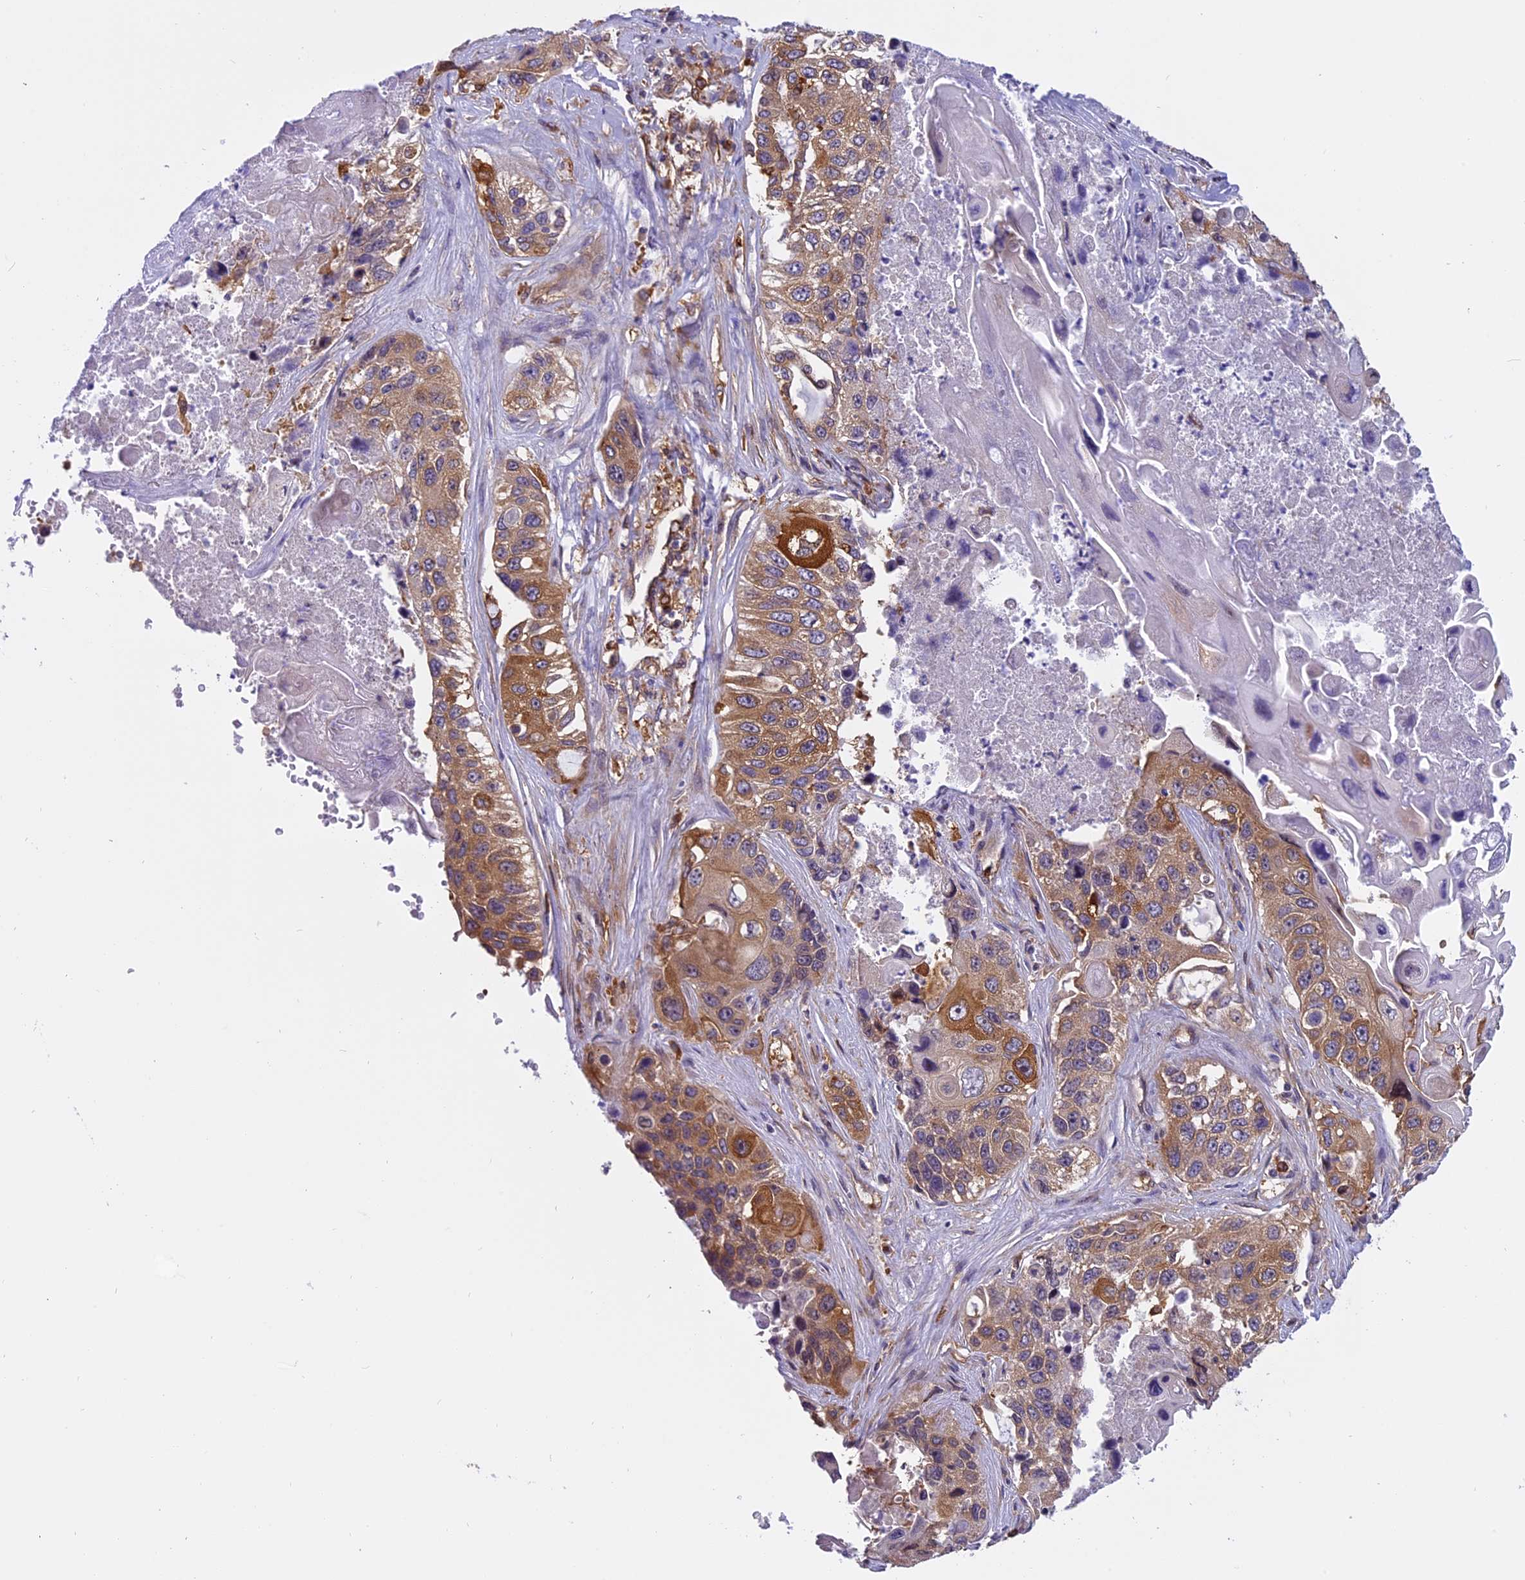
{"staining": {"intensity": "moderate", "quantity": ">75%", "location": "cytoplasmic/membranous"}, "tissue": "lung cancer", "cell_type": "Tumor cells", "image_type": "cancer", "snomed": [{"axis": "morphology", "description": "Squamous cell carcinoma, NOS"}, {"axis": "topography", "description": "Lung"}], "caption": "The immunohistochemical stain highlights moderate cytoplasmic/membranous positivity in tumor cells of lung cancer (squamous cell carcinoma) tissue.", "gene": "EHBP1L1", "patient": {"sex": "male", "age": 61}}